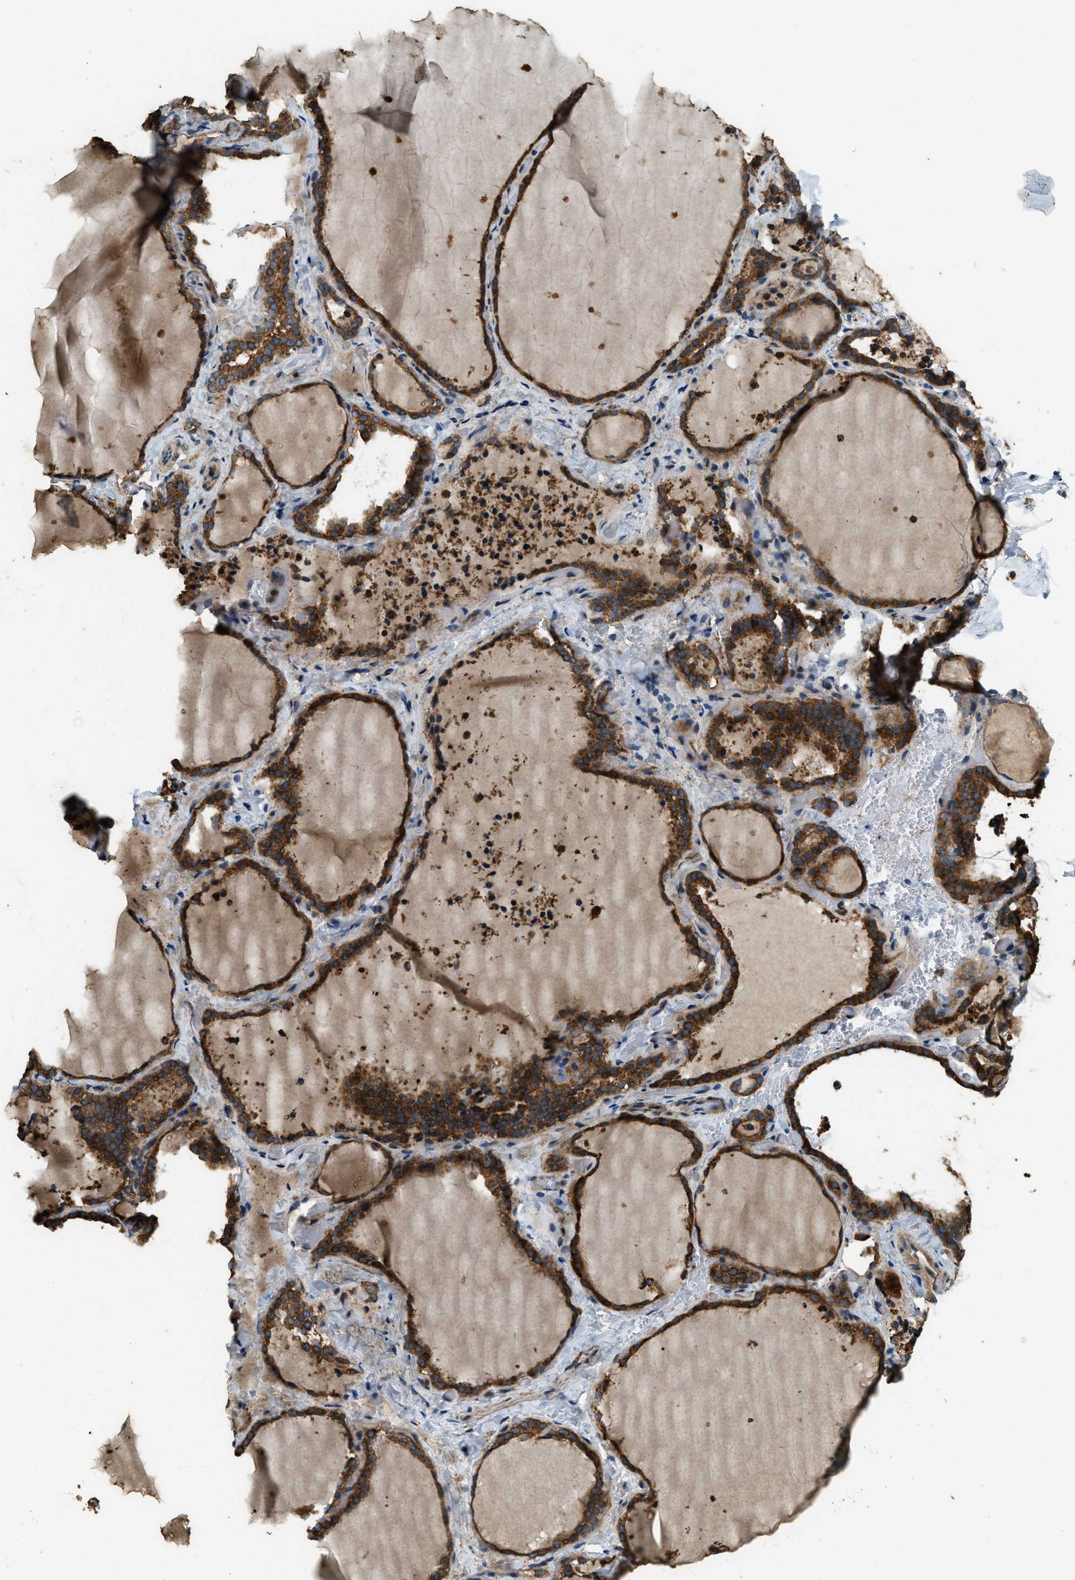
{"staining": {"intensity": "strong", "quantity": ">75%", "location": "cytoplasmic/membranous"}, "tissue": "thyroid gland", "cell_type": "Glandular cells", "image_type": "normal", "snomed": [{"axis": "morphology", "description": "Normal tissue, NOS"}, {"axis": "topography", "description": "Thyroid gland"}], "caption": "High-magnification brightfield microscopy of benign thyroid gland stained with DAB (3,3'-diaminobenzidine) (brown) and counterstained with hematoxylin (blue). glandular cells exhibit strong cytoplasmic/membranous positivity is present in approximately>75% of cells. (DAB (3,3'-diaminobenzidine) = brown stain, brightfield microscopy at high magnification).", "gene": "ERGIC1", "patient": {"sex": "female", "age": 22}}